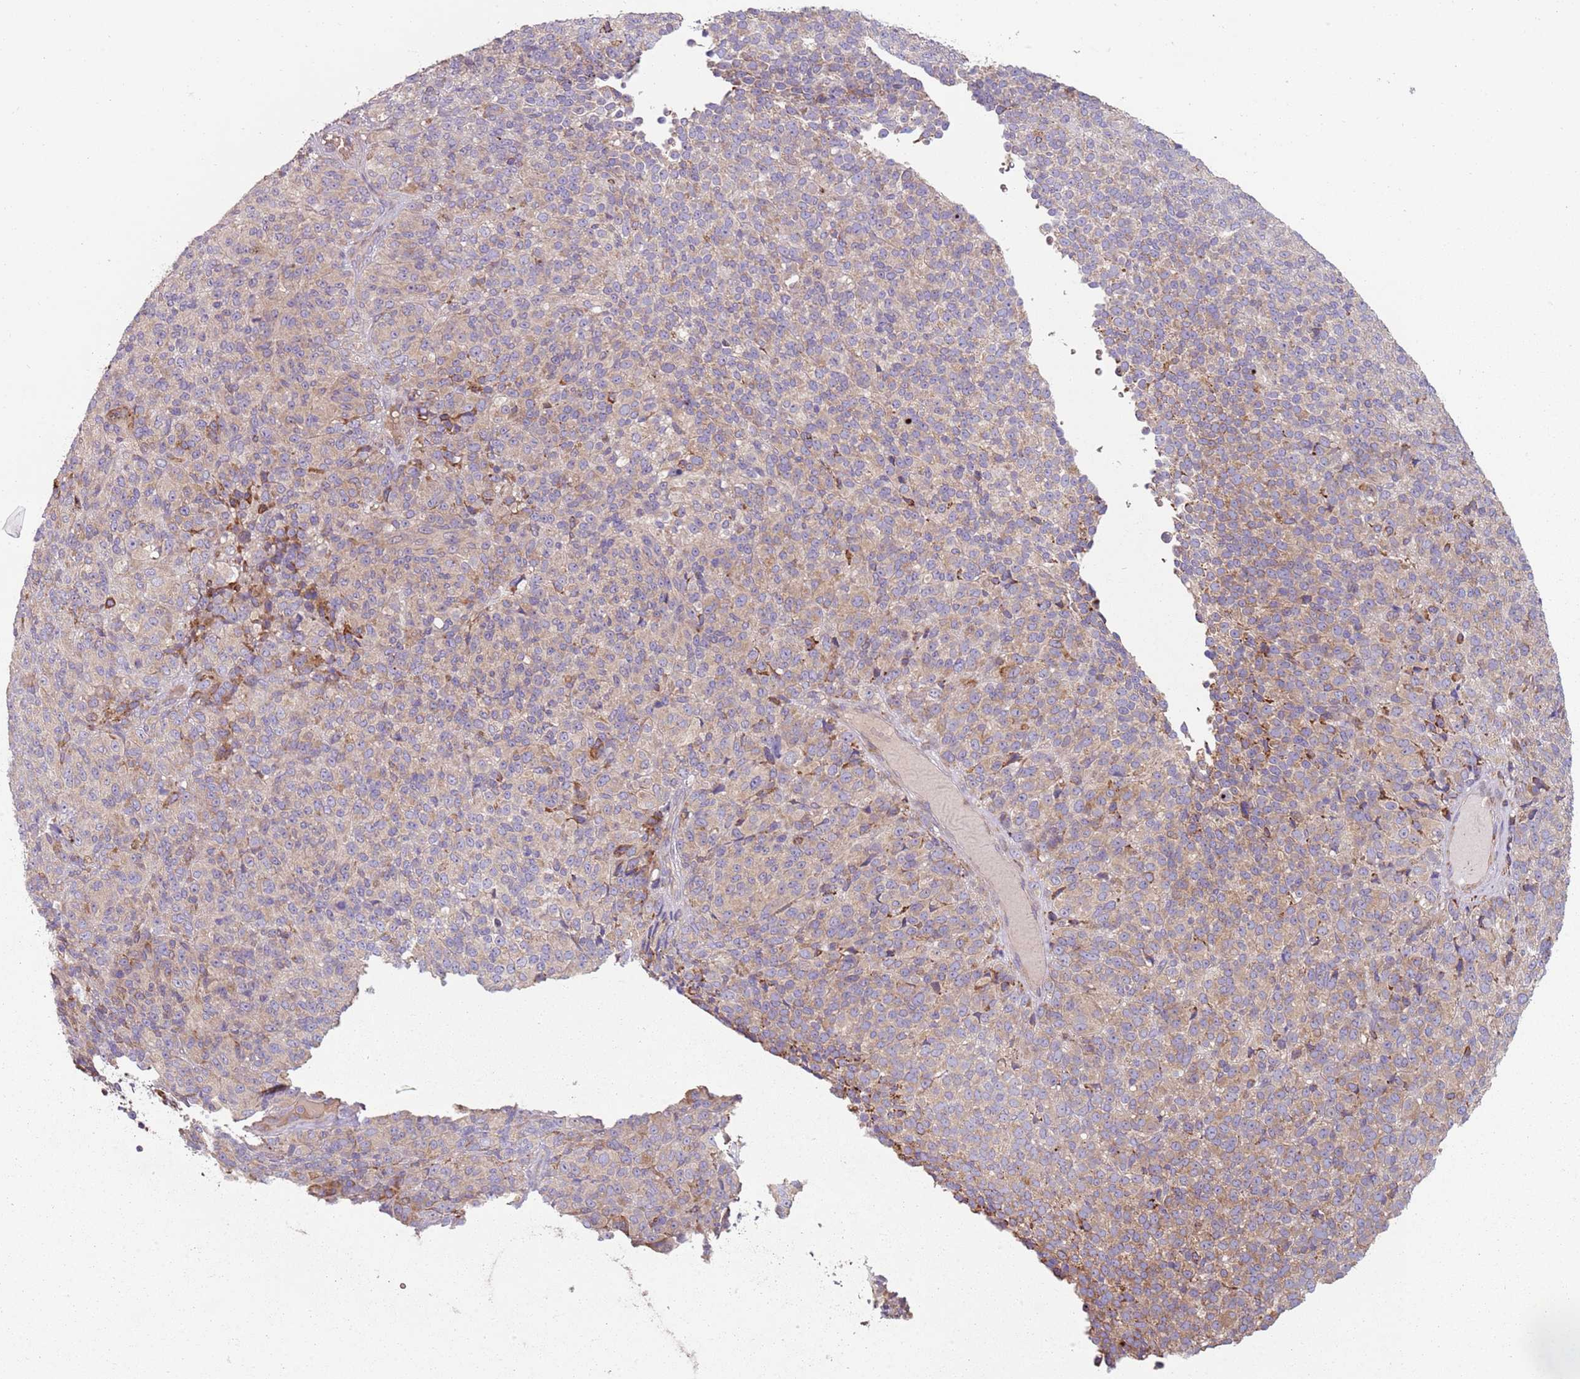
{"staining": {"intensity": "weak", "quantity": "<25%", "location": "cytoplasmic/membranous"}, "tissue": "melanoma", "cell_type": "Tumor cells", "image_type": "cancer", "snomed": [{"axis": "morphology", "description": "Malignant melanoma, Metastatic site"}, {"axis": "topography", "description": "Brain"}], "caption": "The histopathology image reveals no significant positivity in tumor cells of malignant melanoma (metastatic site).", "gene": "SPATA2", "patient": {"sex": "female", "age": 56}}